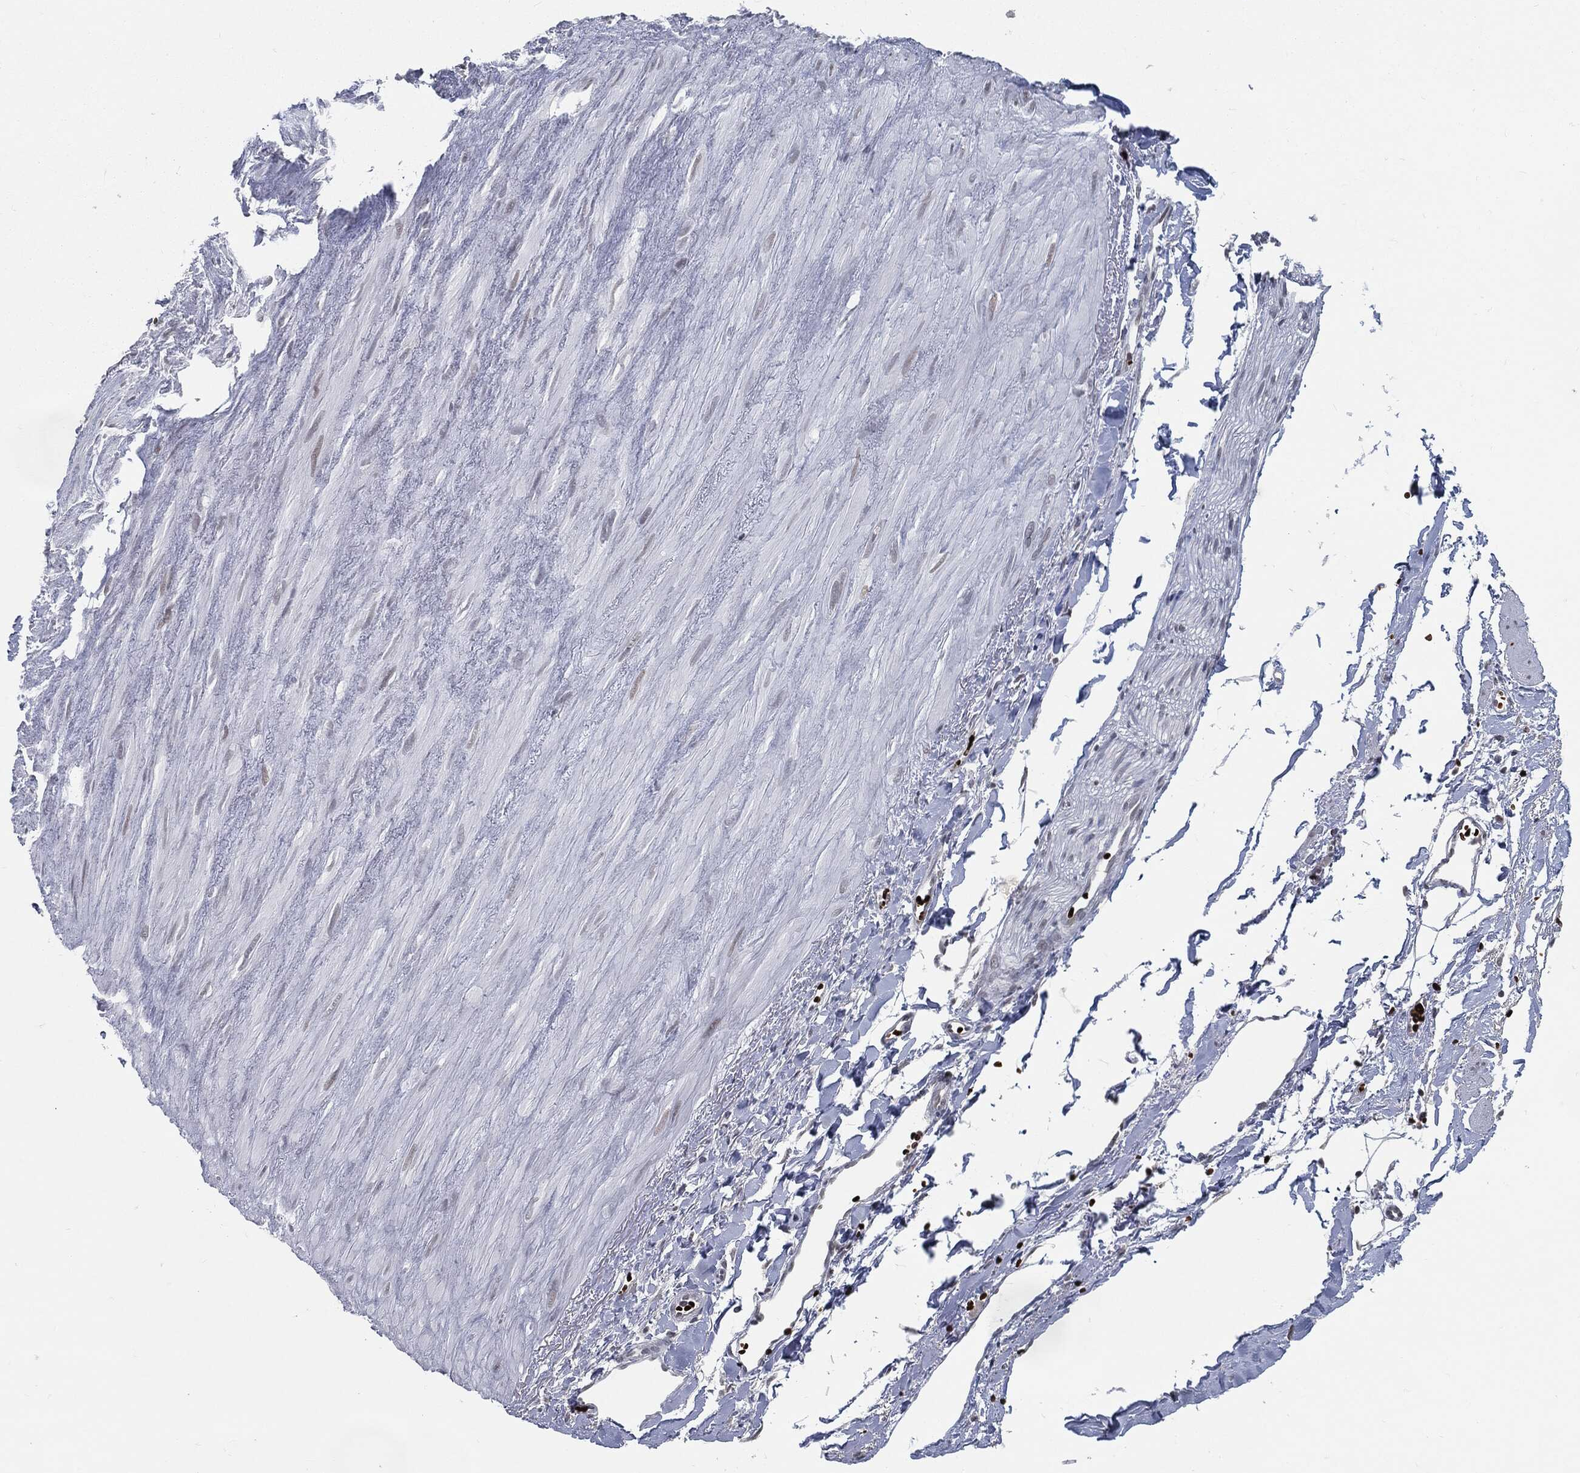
{"staining": {"intensity": "moderate", "quantity": ">75%", "location": "nuclear"}, "tissue": "adipose tissue", "cell_type": "Adipocytes", "image_type": "normal", "snomed": [{"axis": "morphology", "description": "Normal tissue, NOS"}, {"axis": "morphology", "description": "Adenocarcinoma, NOS"}, {"axis": "topography", "description": "Pancreas"}, {"axis": "topography", "description": "Peripheral nerve tissue"}], "caption": "Protein expression analysis of unremarkable adipose tissue demonstrates moderate nuclear positivity in approximately >75% of adipocytes. The protein of interest is stained brown, and the nuclei are stained in blue (DAB (3,3'-diaminobenzidine) IHC with brightfield microscopy, high magnification).", "gene": "ANXA1", "patient": {"sex": "male", "age": 61}}